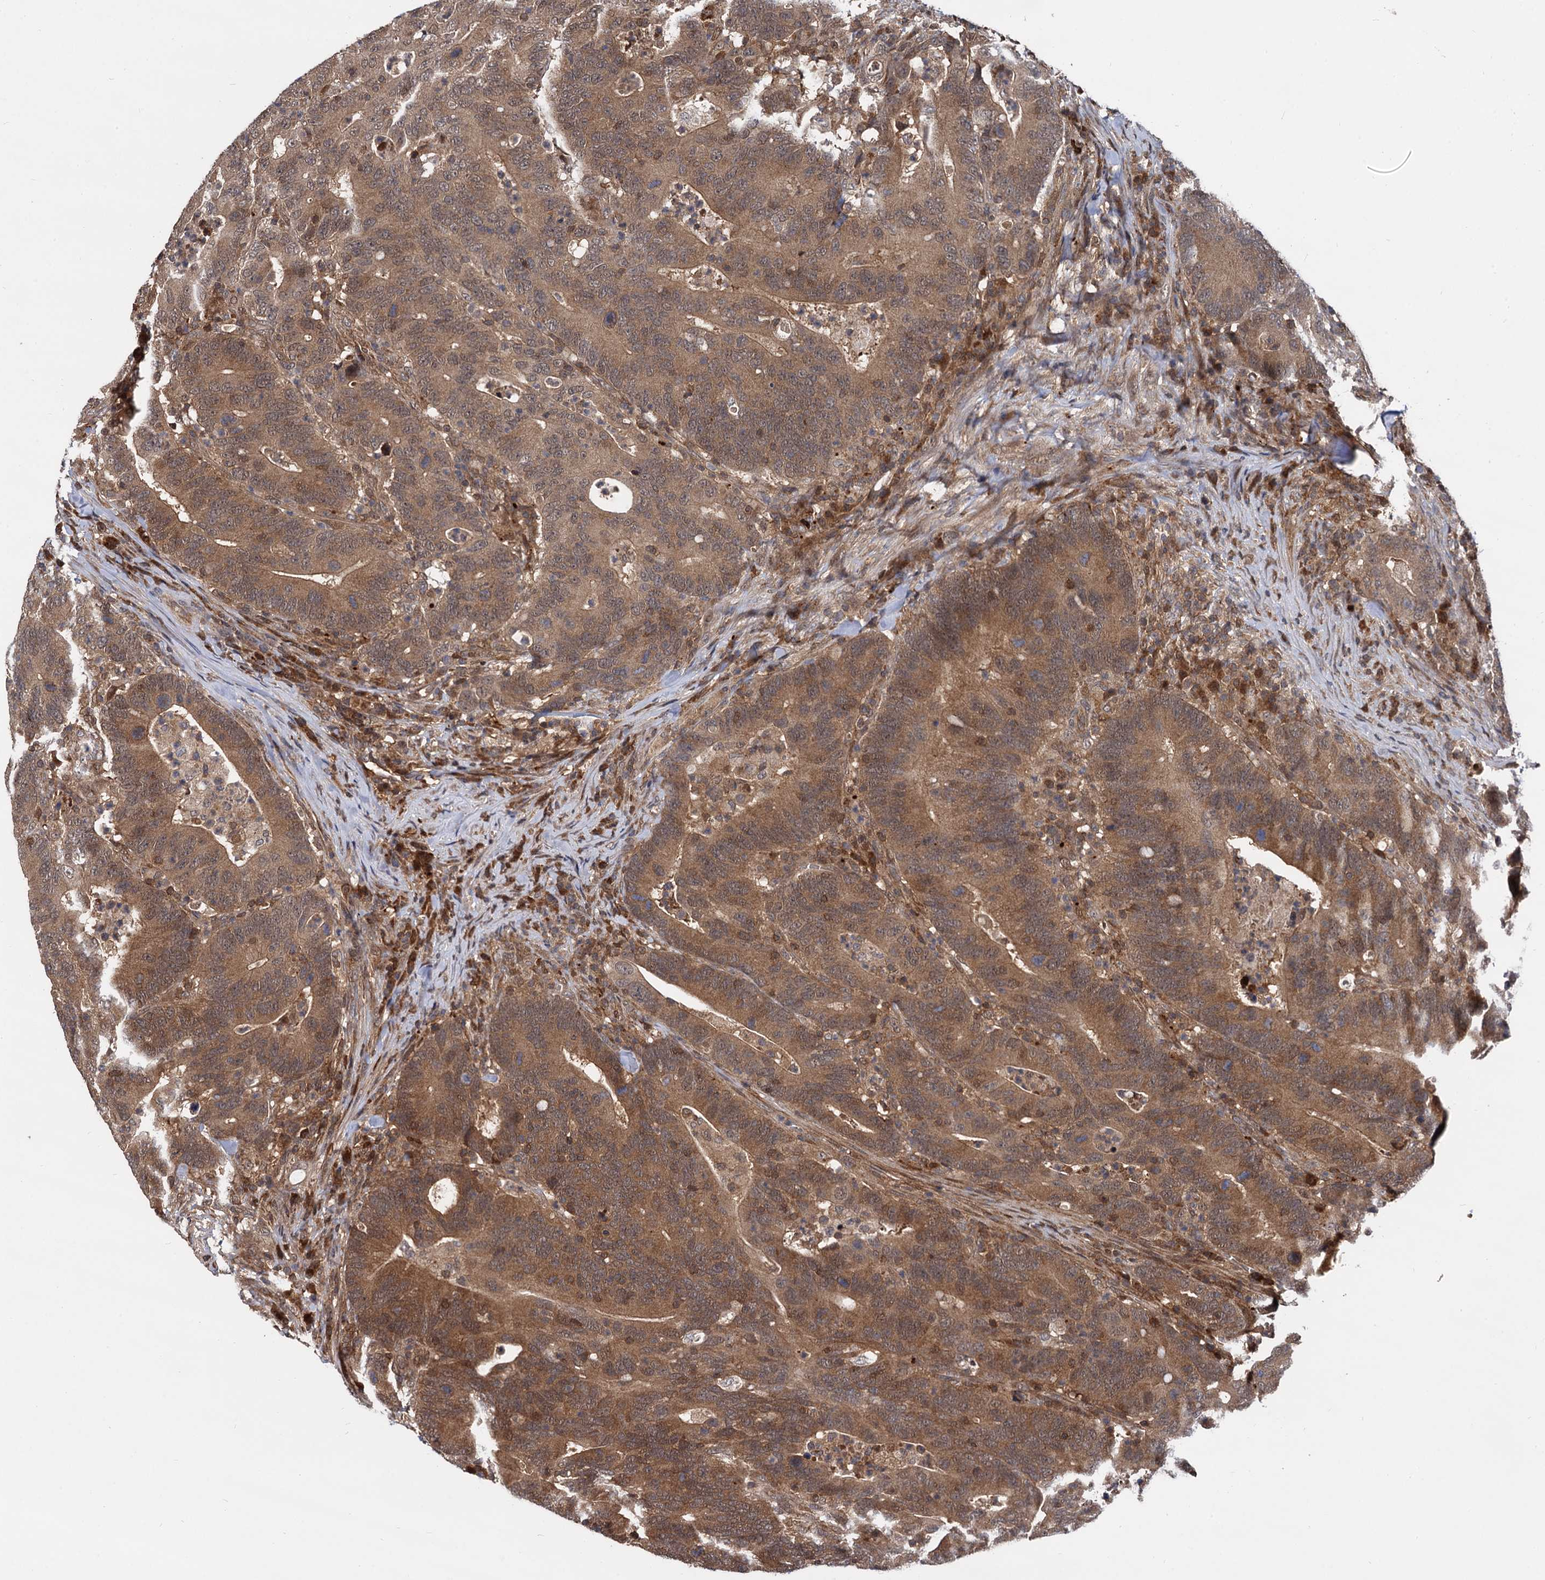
{"staining": {"intensity": "moderate", "quantity": ">75%", "location": "cytoplasmic/membranous"}, "tissue": "colorectal cancer", "cell_type": "Tumor cells", "image_type": "cancer", "snomed": [{"axis": "morphology", "description": "Adenocarcinoma, NOS"}, {"axis": "topography", "description": "Colon"}], "caption": "Tumor cells display medium levels of moderate cytoplasmic/membranous positivity in approximately >75% of cells in human colorectal adenocarcinoma. (brown staining indicates protein expression, while blue staining denotes nuclei).", "gene": "SELENOP", "patient": {"sex": "female", "age": 66}}